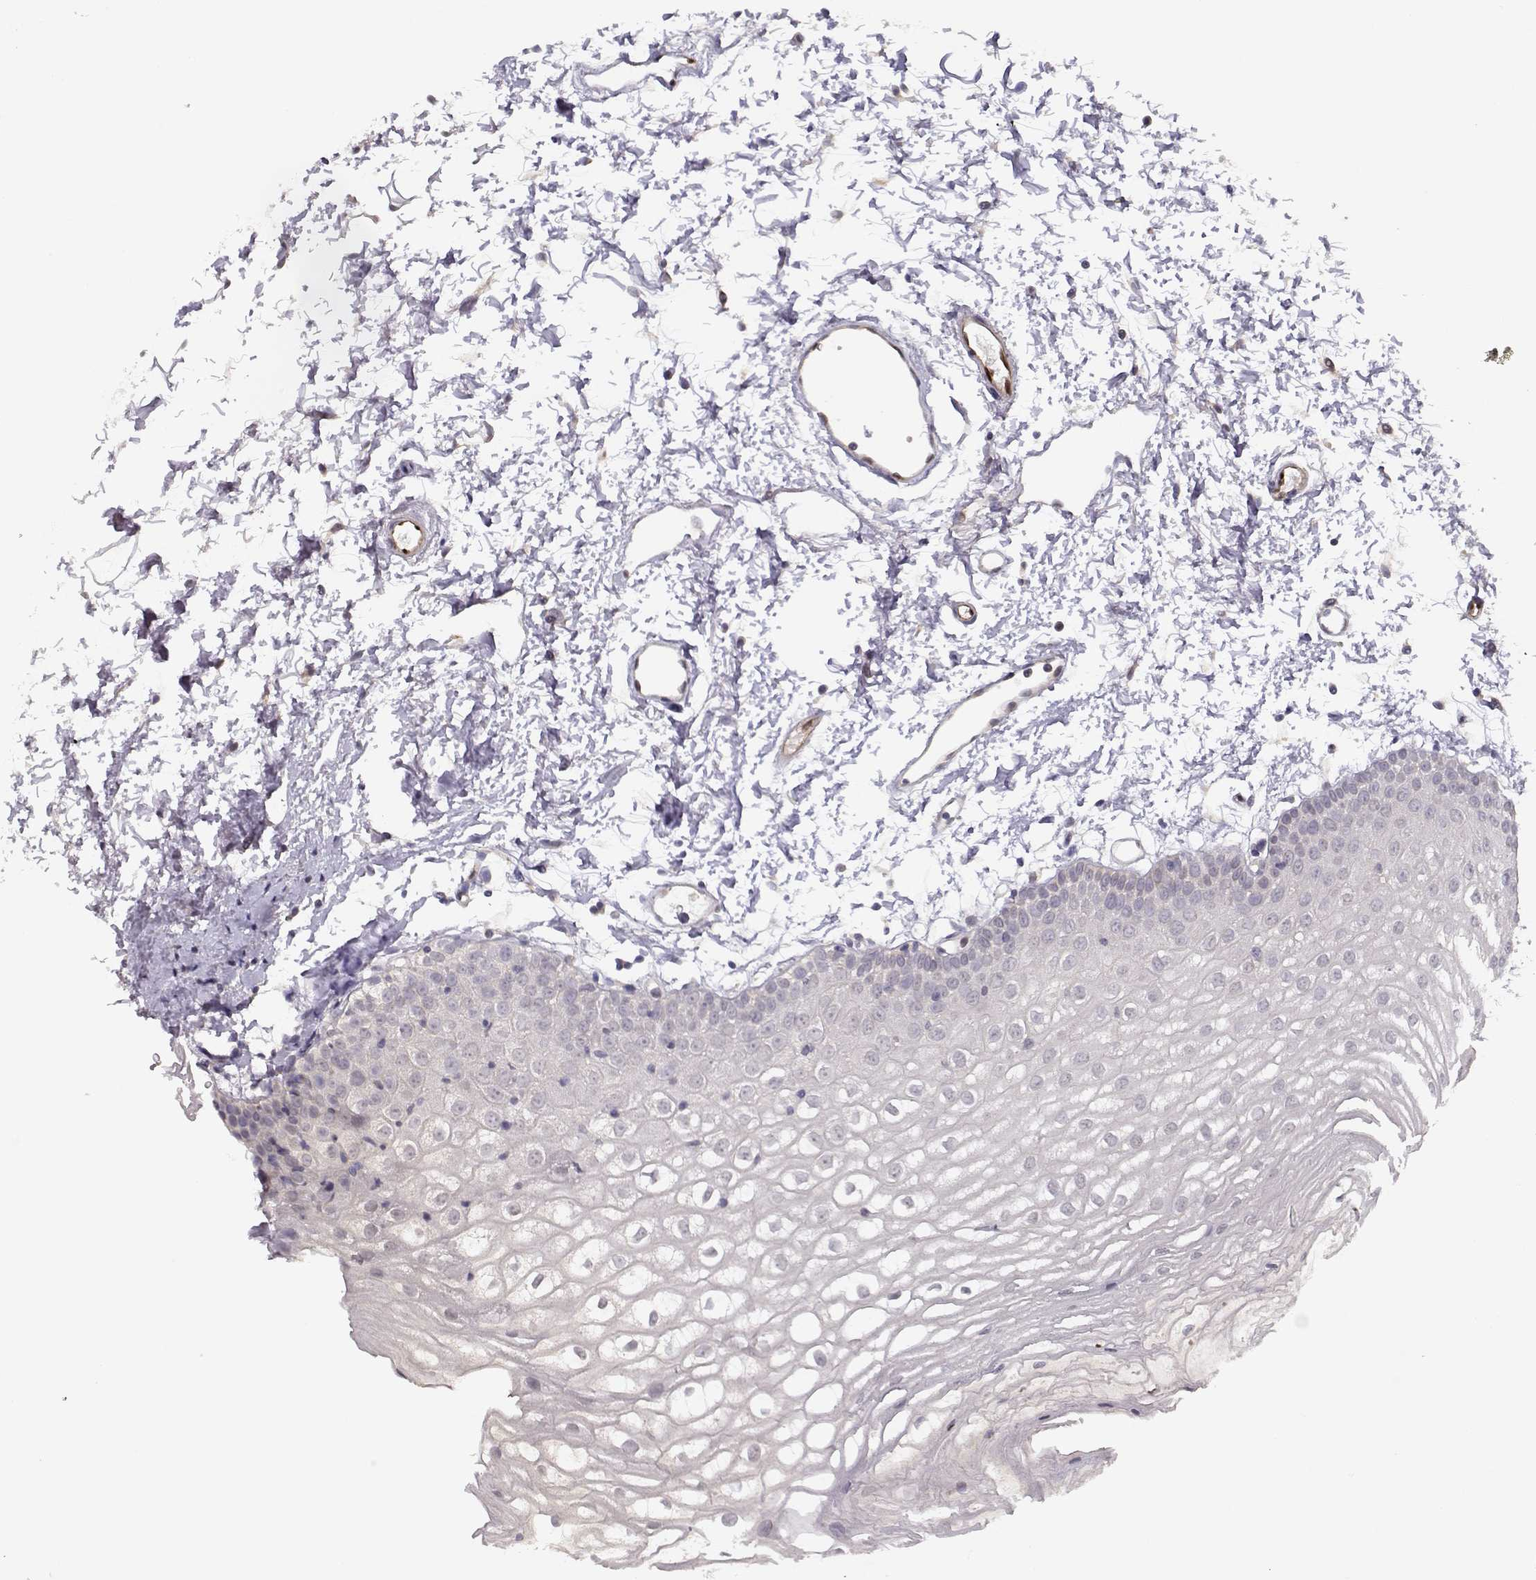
{"staining": {"intensity": "negative", "quantity": "none", "location": "none"}, "tissue": "oral mucosa", "cell_type": "Squamous epithelial cells", "image_type": "normal", "snomed": [{"axis": "morphology", "description": "Normal tissue, NOS"}, {"axis": "topography", "description": "Oral tissue"}], "caption": "This is a micrograph of IHC staining of normal oral mucosa, which shows no positivity in squamous epithelial cells.", "gene": "BMX", "patient": {"sex": "male", "age": 72}}